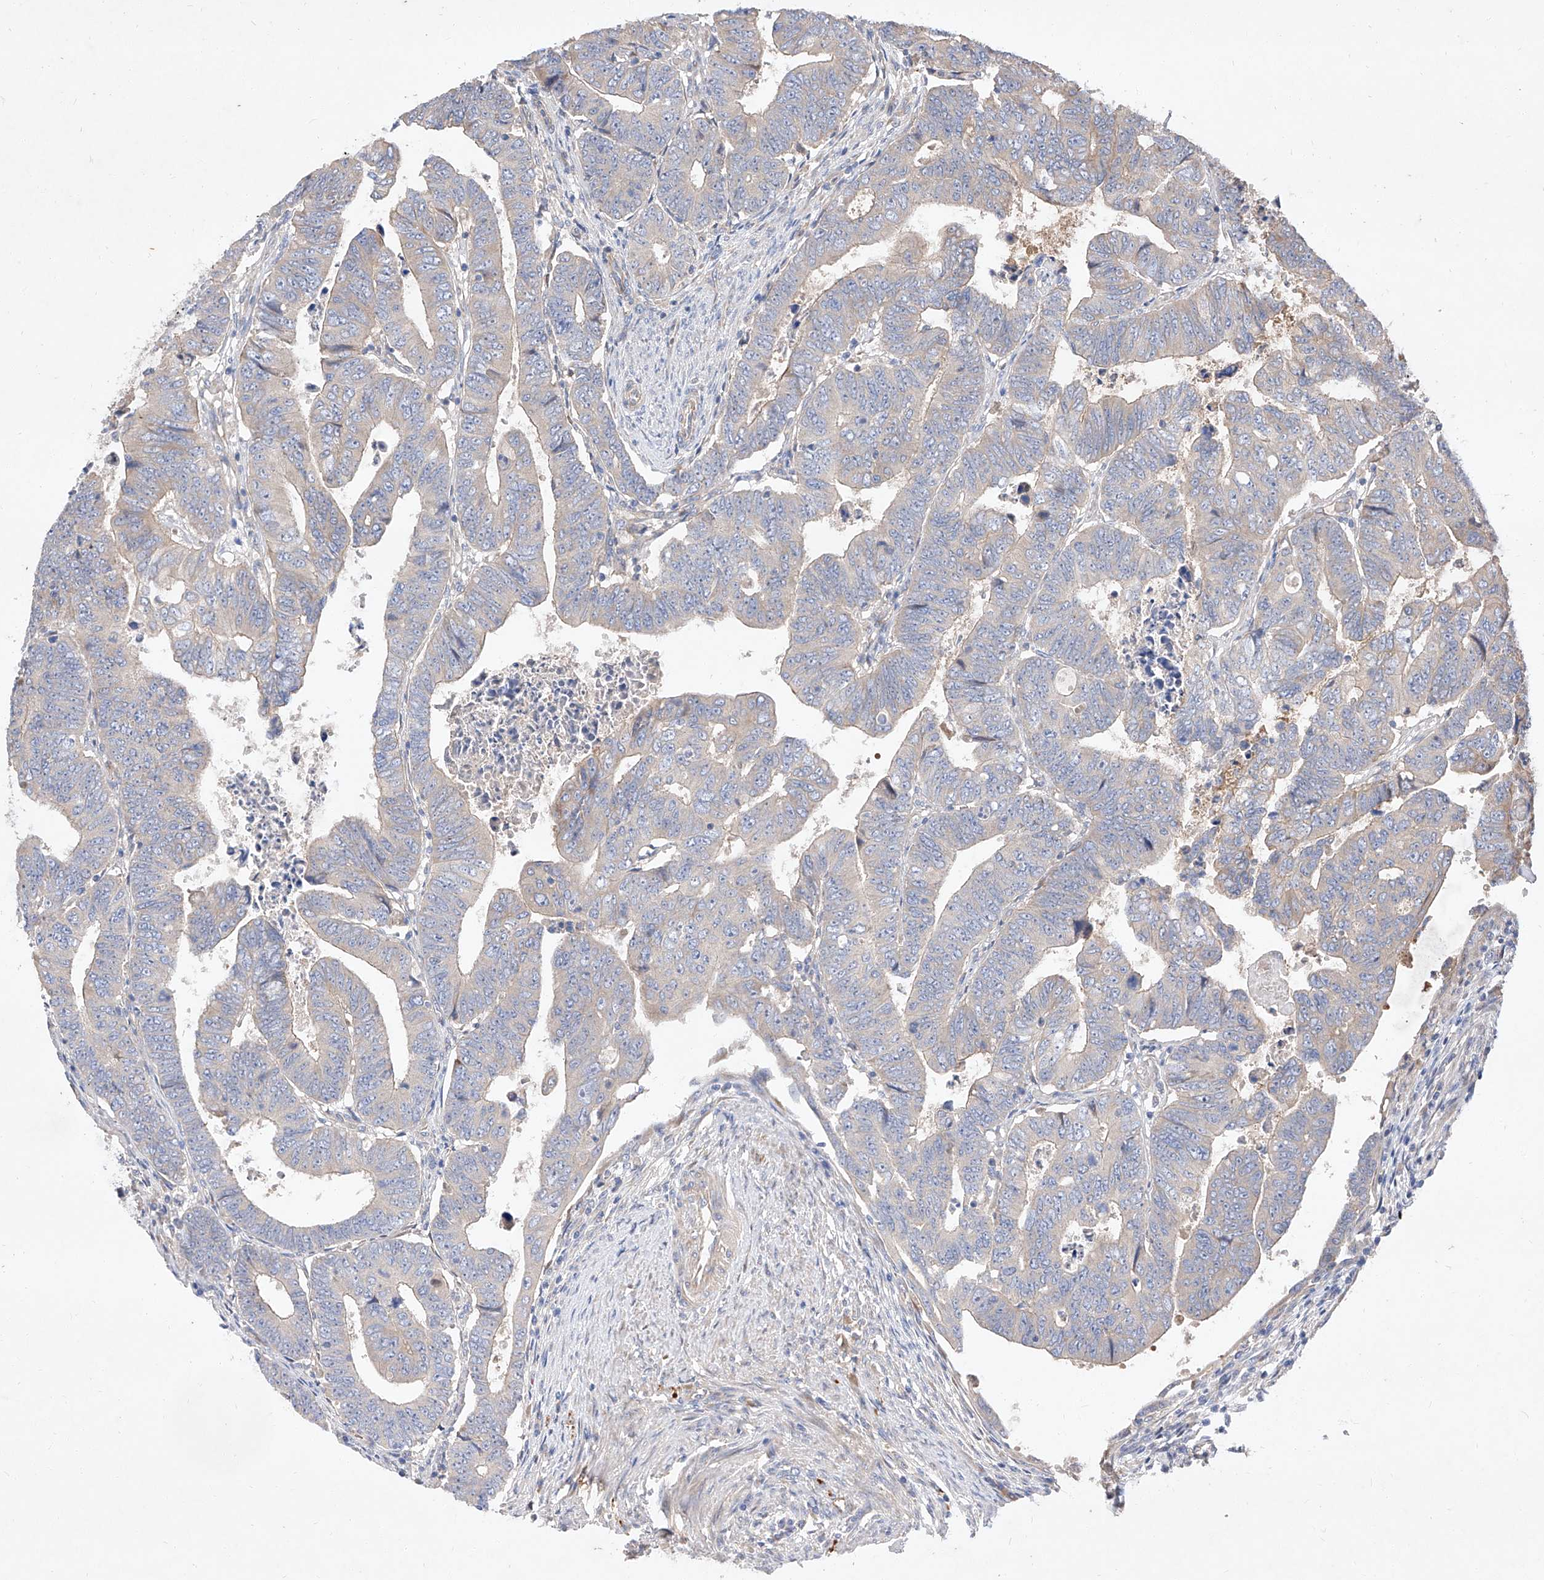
{"staining": {"intensity": "negative", "quantity": "none", "location": "none"}, "tissue": "colorectal cancer", "cell_type": "Tumor cells", "image_type": "cancer", "snomed": [{"axis": "morphology", "description": "Normal tissue, NOS"}, {"axis": "morphology", "description": "Adenocarcinoma, NOS"}, {"axis": "topography", "description": "Rectum"}], "caption": "Immunohistochemistry (IHC) photomicrograph of human colorectal cancer (adenocarcinoma) stained for a protein (brown), which exhibits no positivity in tumor cells.", "gene": "DIRAS3", "patient": {"sex": "female", "age": 65}}